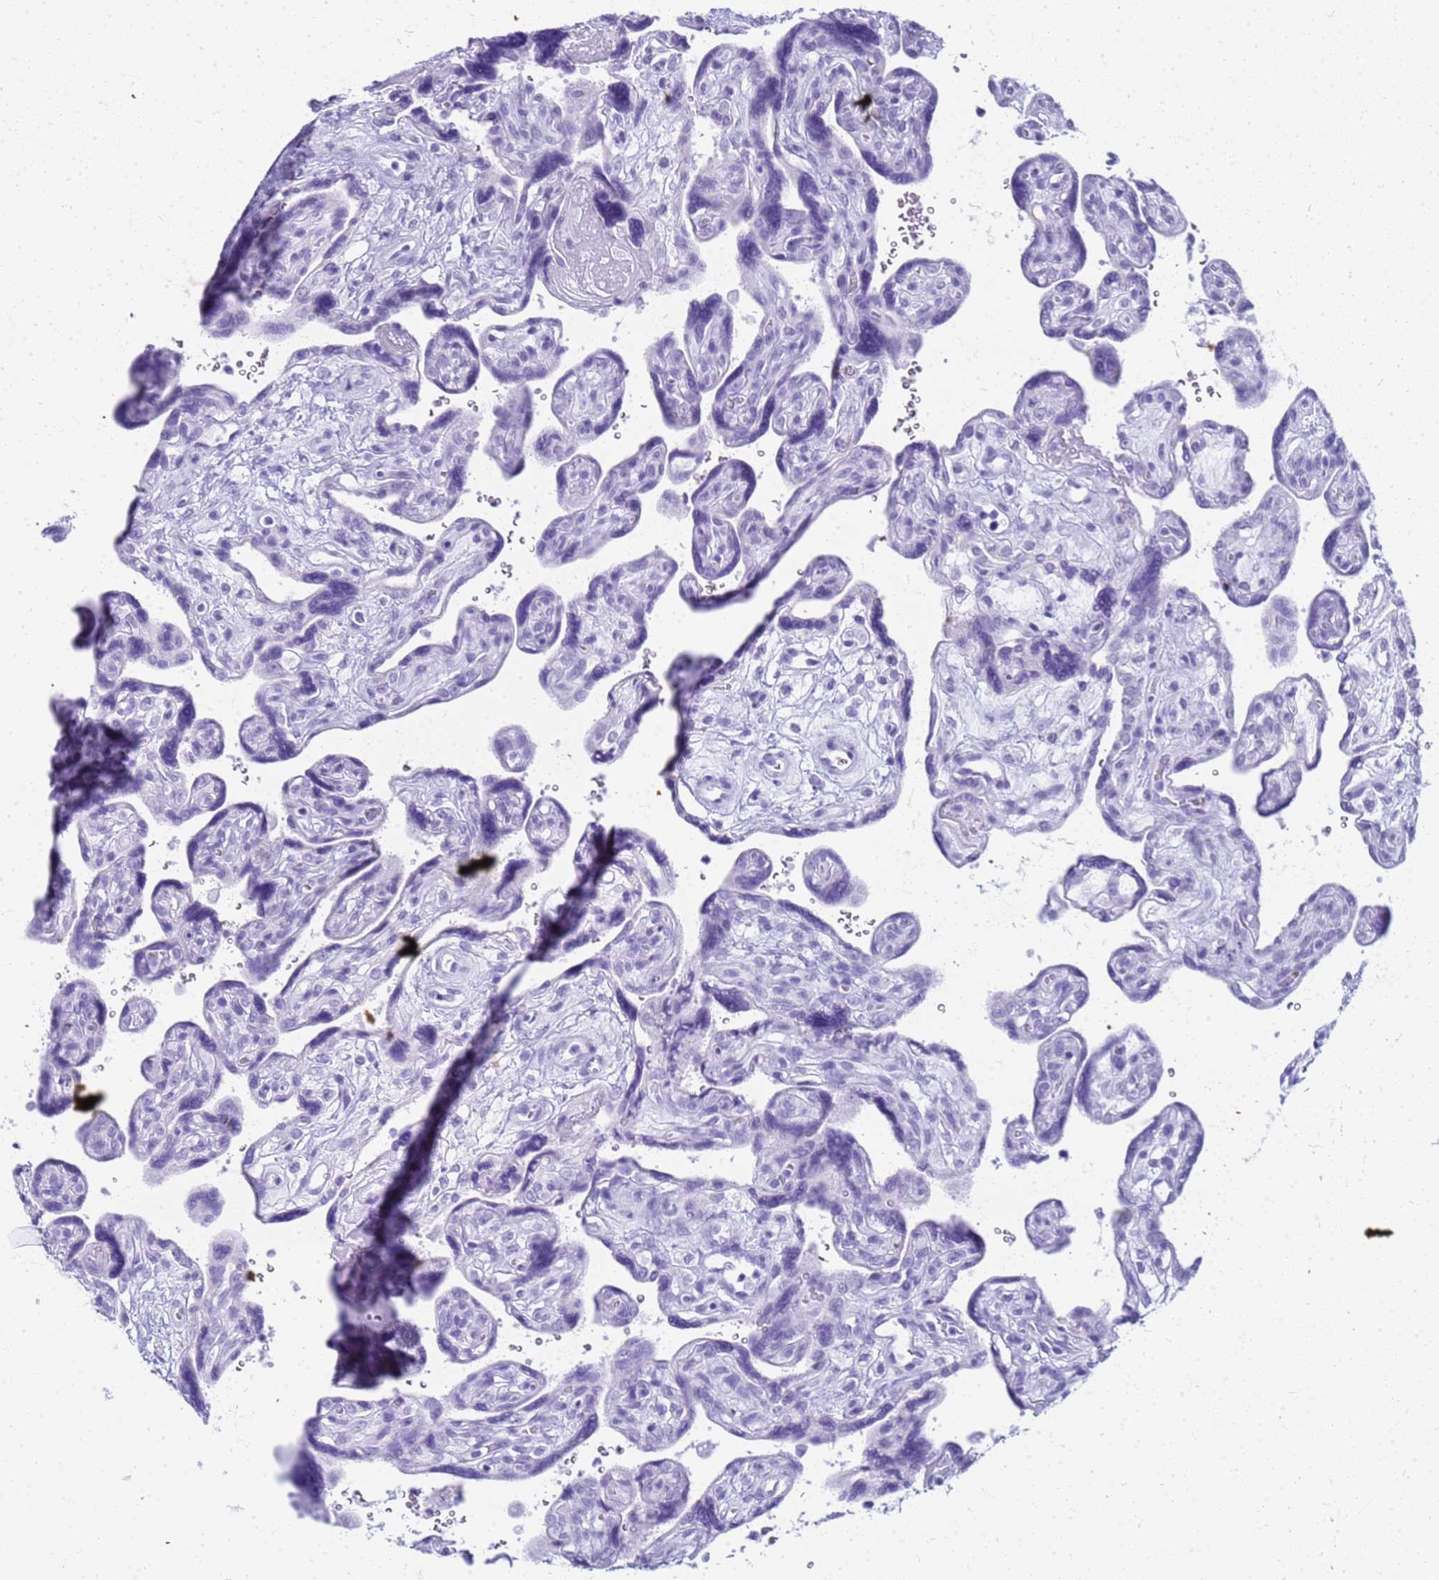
{"staining": {"intensity": "negative", "quantity": "none", "location": "none"}, "tissue": "placenta", "cell_type": "Decidual cells", "image_type": "normal", "snomed": [{"axis": "morphology", "description": "Normal tissue, NOS"}, {"axis": "topography", "description": "Placenta"}], "caption": "Immunohistochemistry (IHC) of normal placenta reveals no positivity in decidual cells. (Immunohistochemistry, brightfield microscopy, high magnification).", "gene": "SLC7A9", "patient": {"sex": "female", "age": 39}}